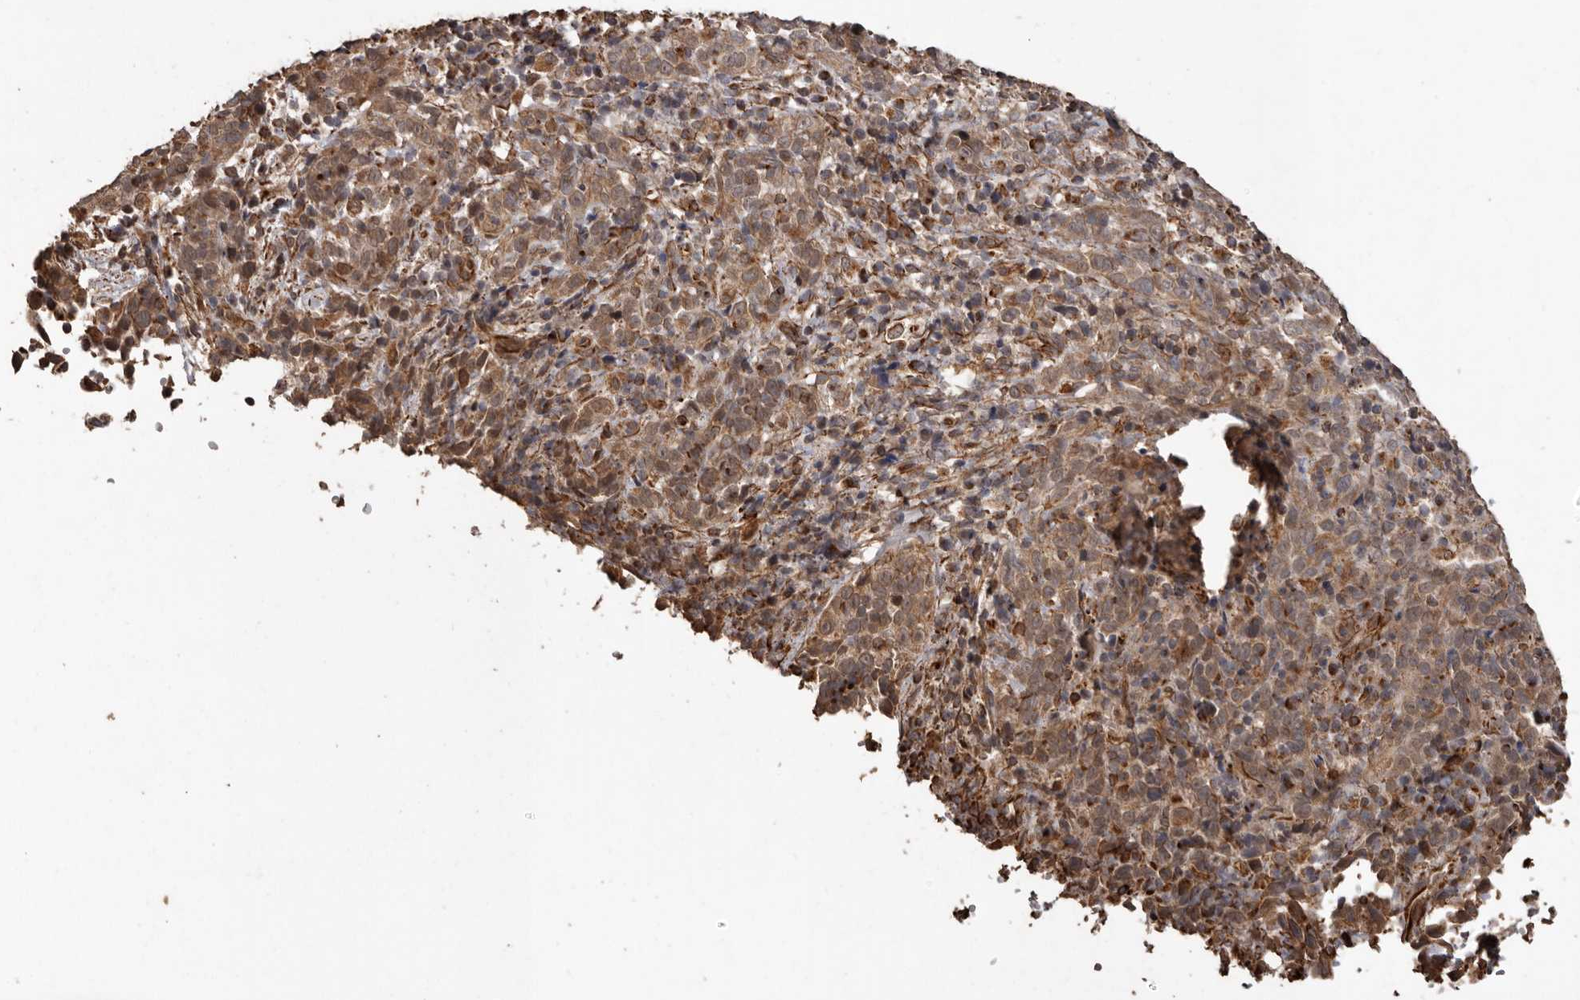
{"staining": {"intensity": "weak", "quantity": ">75%", "location": "cytoplasmic/membranous,nuclear"}, "tissue": "cervical cancer", "cell_type": "Tumor cells", "image_type": "cancer", "snomed": [{"axis": "morphology", "description": "Squamous cell carcinoma, NOS"}, {"axis": "topography", "description": "Cervix"}], "caption": "Protein expression by immunohistochemistry (IHC) exhibits weak cytoplasmic/membranous and nuclear staining in about >75% of tumor cells in cervical cancer (squamous cell carcinoma).", "gene": "BRAT1", "patient": {"sex": "female", "age": 46}}